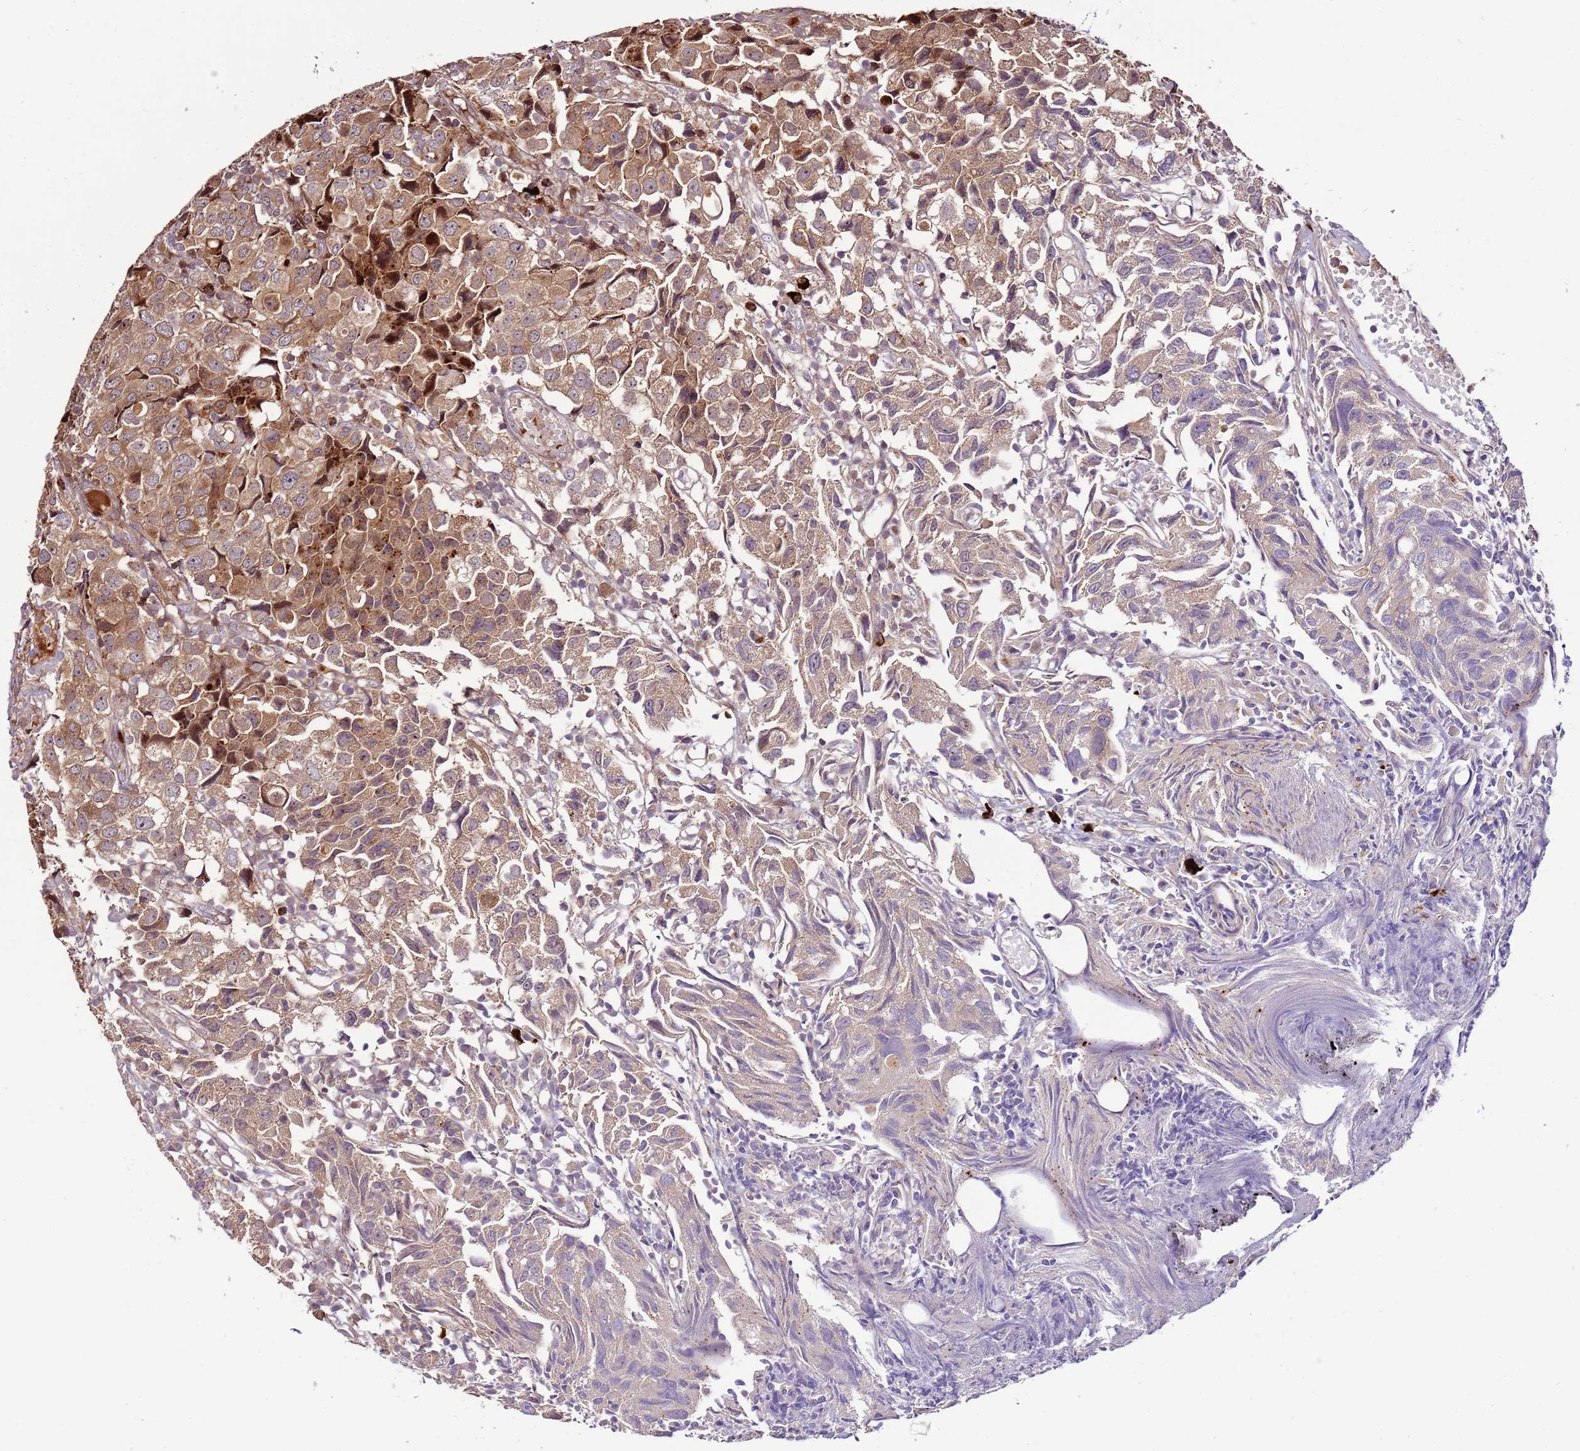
{"staining": {"intensity": "moderate", "quantity": ">75%", "location": "cytoplasmic/membranous"}, "tissue": "urothelial cancer", "cell_type": "Tumor cells", "image_type": "cancer", "snomed": [{"axis": "morphology", "description": "Urothelial carcinoma, High grade"}, {"axis": "topography", "description": "Urinary bladder"}], "caption": "Human urothelial cancer stained for a protein (brown) reveals moderate cytoplasmic/membranous positive positivity in about >75% of tumor cells.", "gene": "ZNF624", "patient": {"sex": "female", "age": 75}}